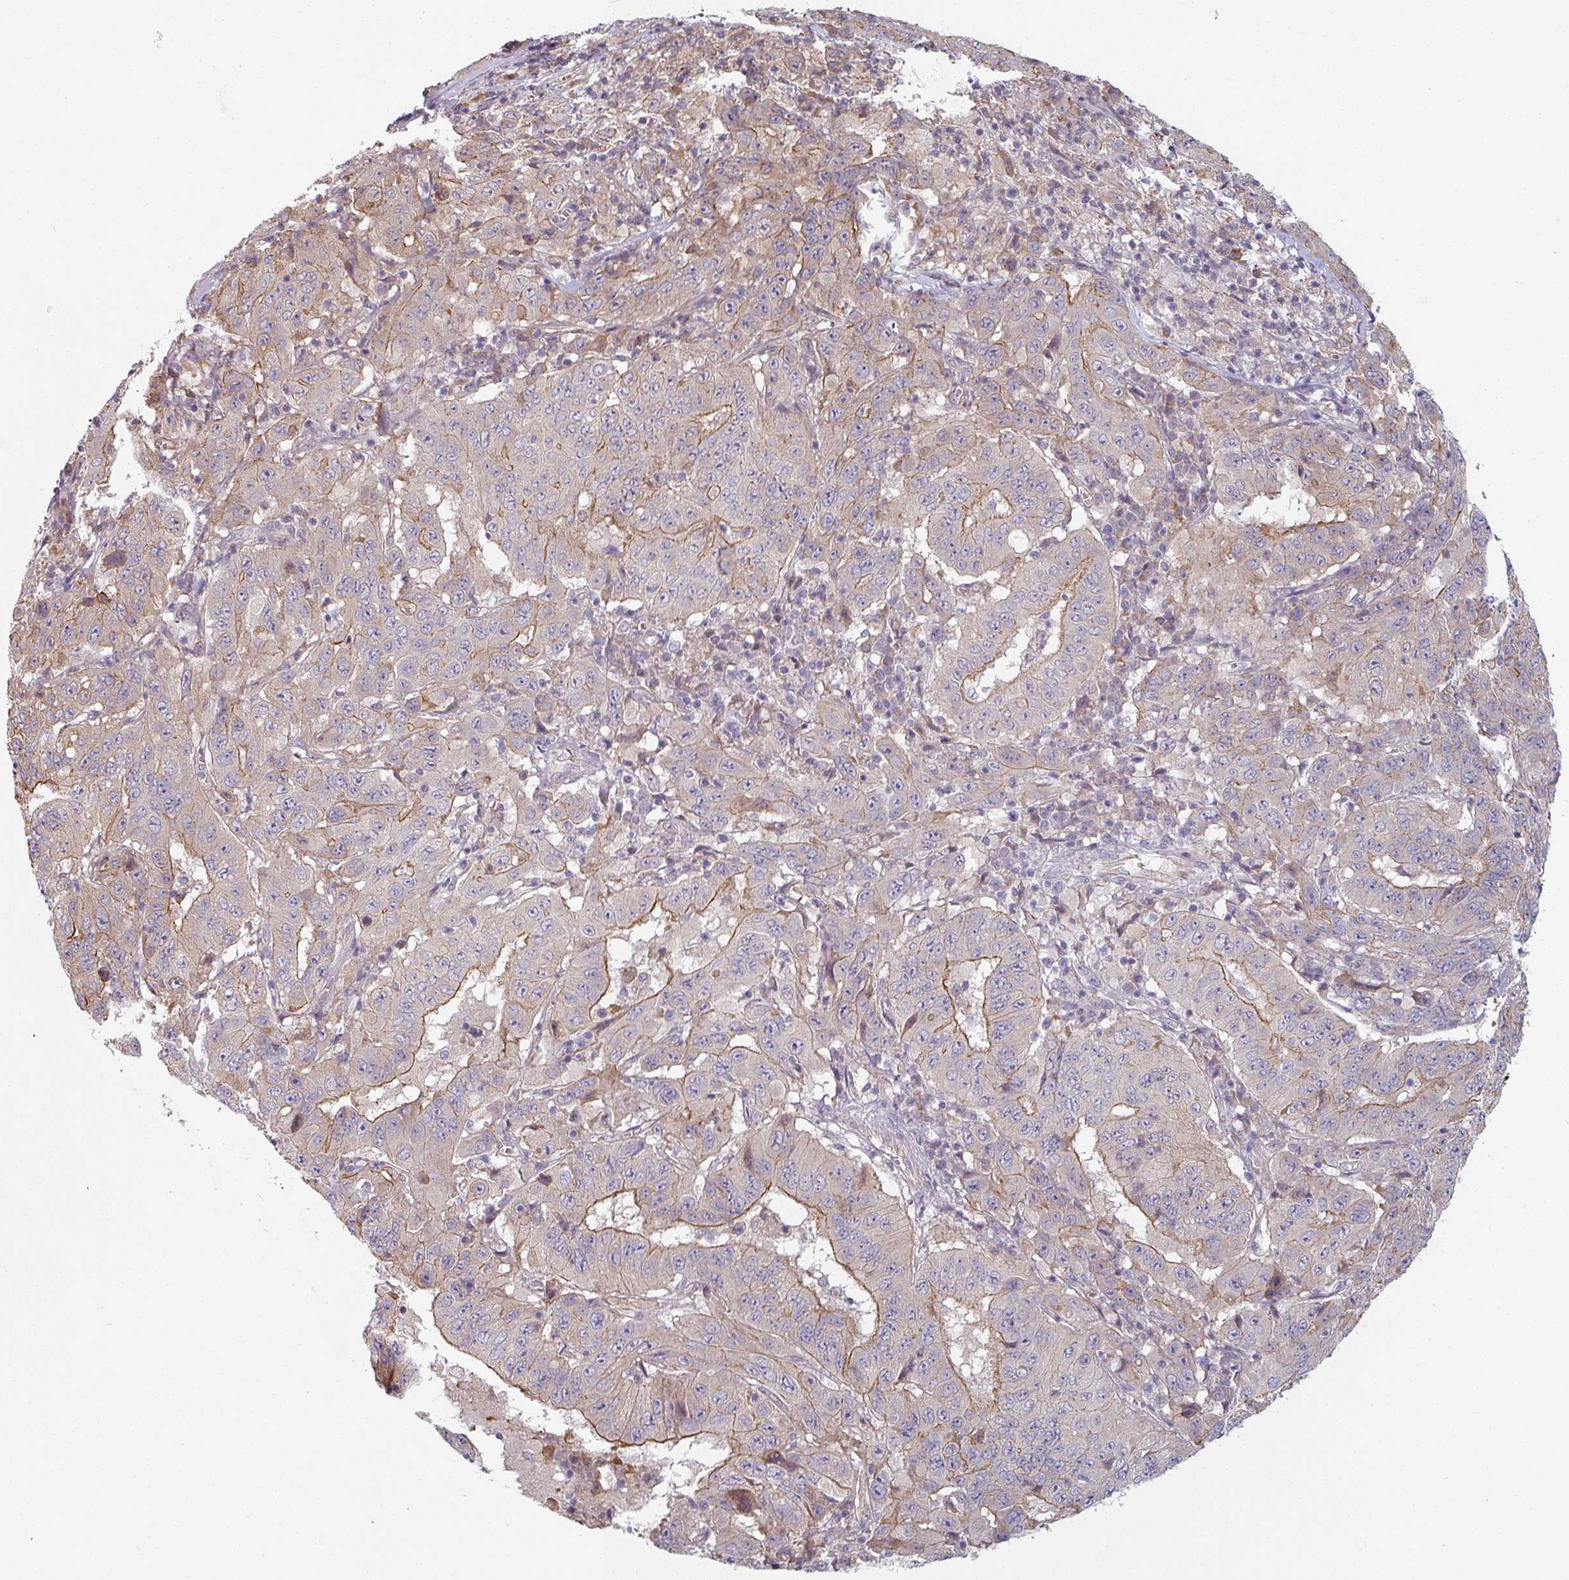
{"staining": {"intensity": "moderate", "quantity": "<25%", "location": "cytoplasmic/membranous"}, "tissue": "pancreatic cancer", "cell_type": "Tumor cells", "image_type": "cancer", "snomed": [{"axis": "morphology", "description": "Adenocarcinoma, NOS"}, {"axis": "topography", "description": "Pancreas"}], "caption": "Immunohistochemistry (IHC) of human adenocarcinoma (pancreatic) shows low levels of moderate cytoplasmic/membranous expression in approximately <25% of tumor cells.", "gene": "PLEKHJ1", "patient": {"sex": "male", "age": 63}}